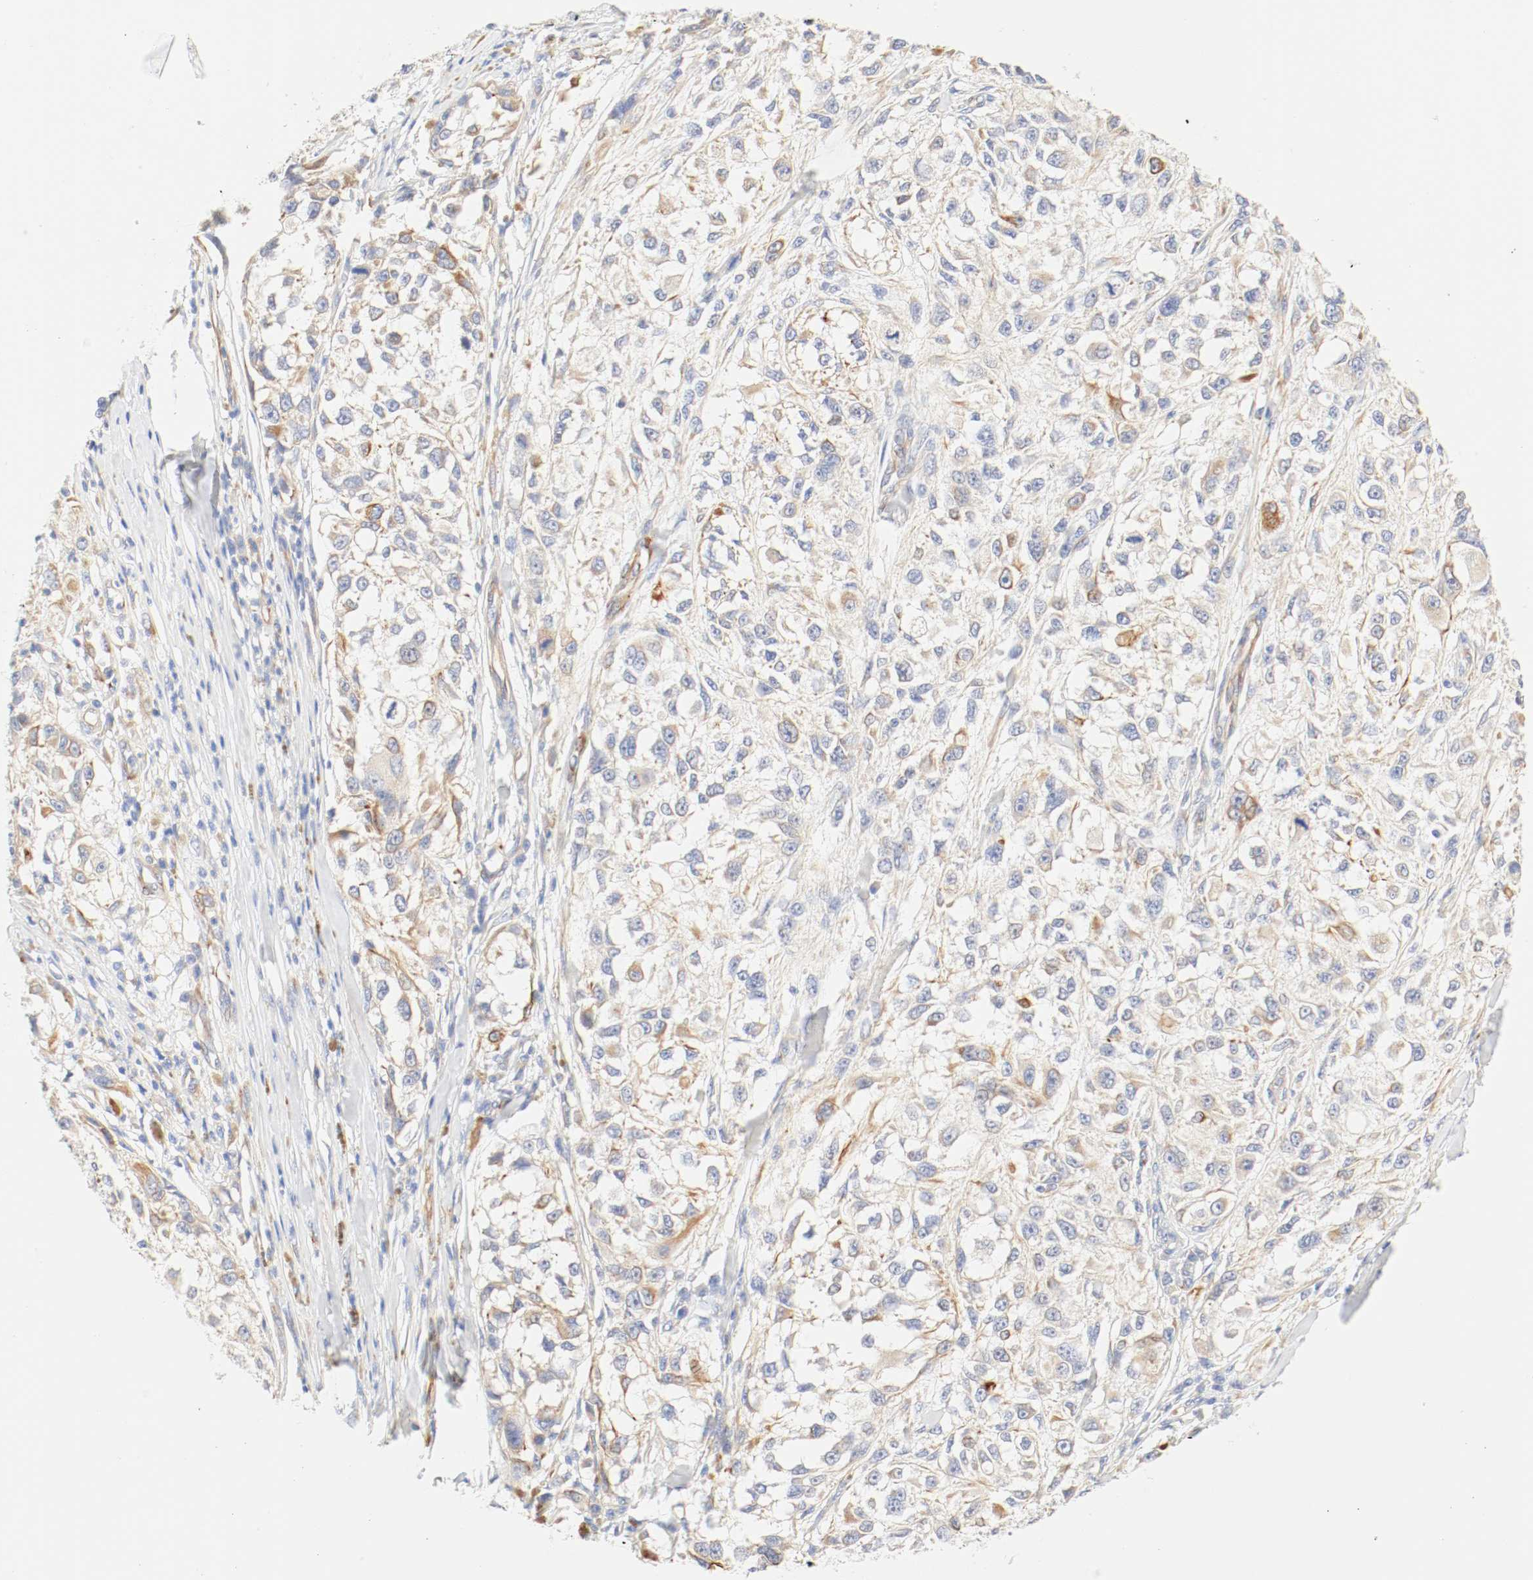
{"staining": {"intensity": "moderate", "quantity": "25%-75%", "location": "cytoplasmic/membranous"}, "tissue": "melanoma", "cell_type": "Tumor cells", "image_type": "cancer", "snomed": [{"axis": "morphology", "description": "Necrosis, NOS"}, {"axis": "morphology", "description": "Malignant melanoma, NOS"}, {"axis": "topography", "description": "Skin"}], "caption": "A brown stain highlights moderate cytoplasmic/membranous positivity of a protein in human malignant melanoma tumor cells.", "gene": "GIT1", "patient": {"sex": "female", "age": 87}}